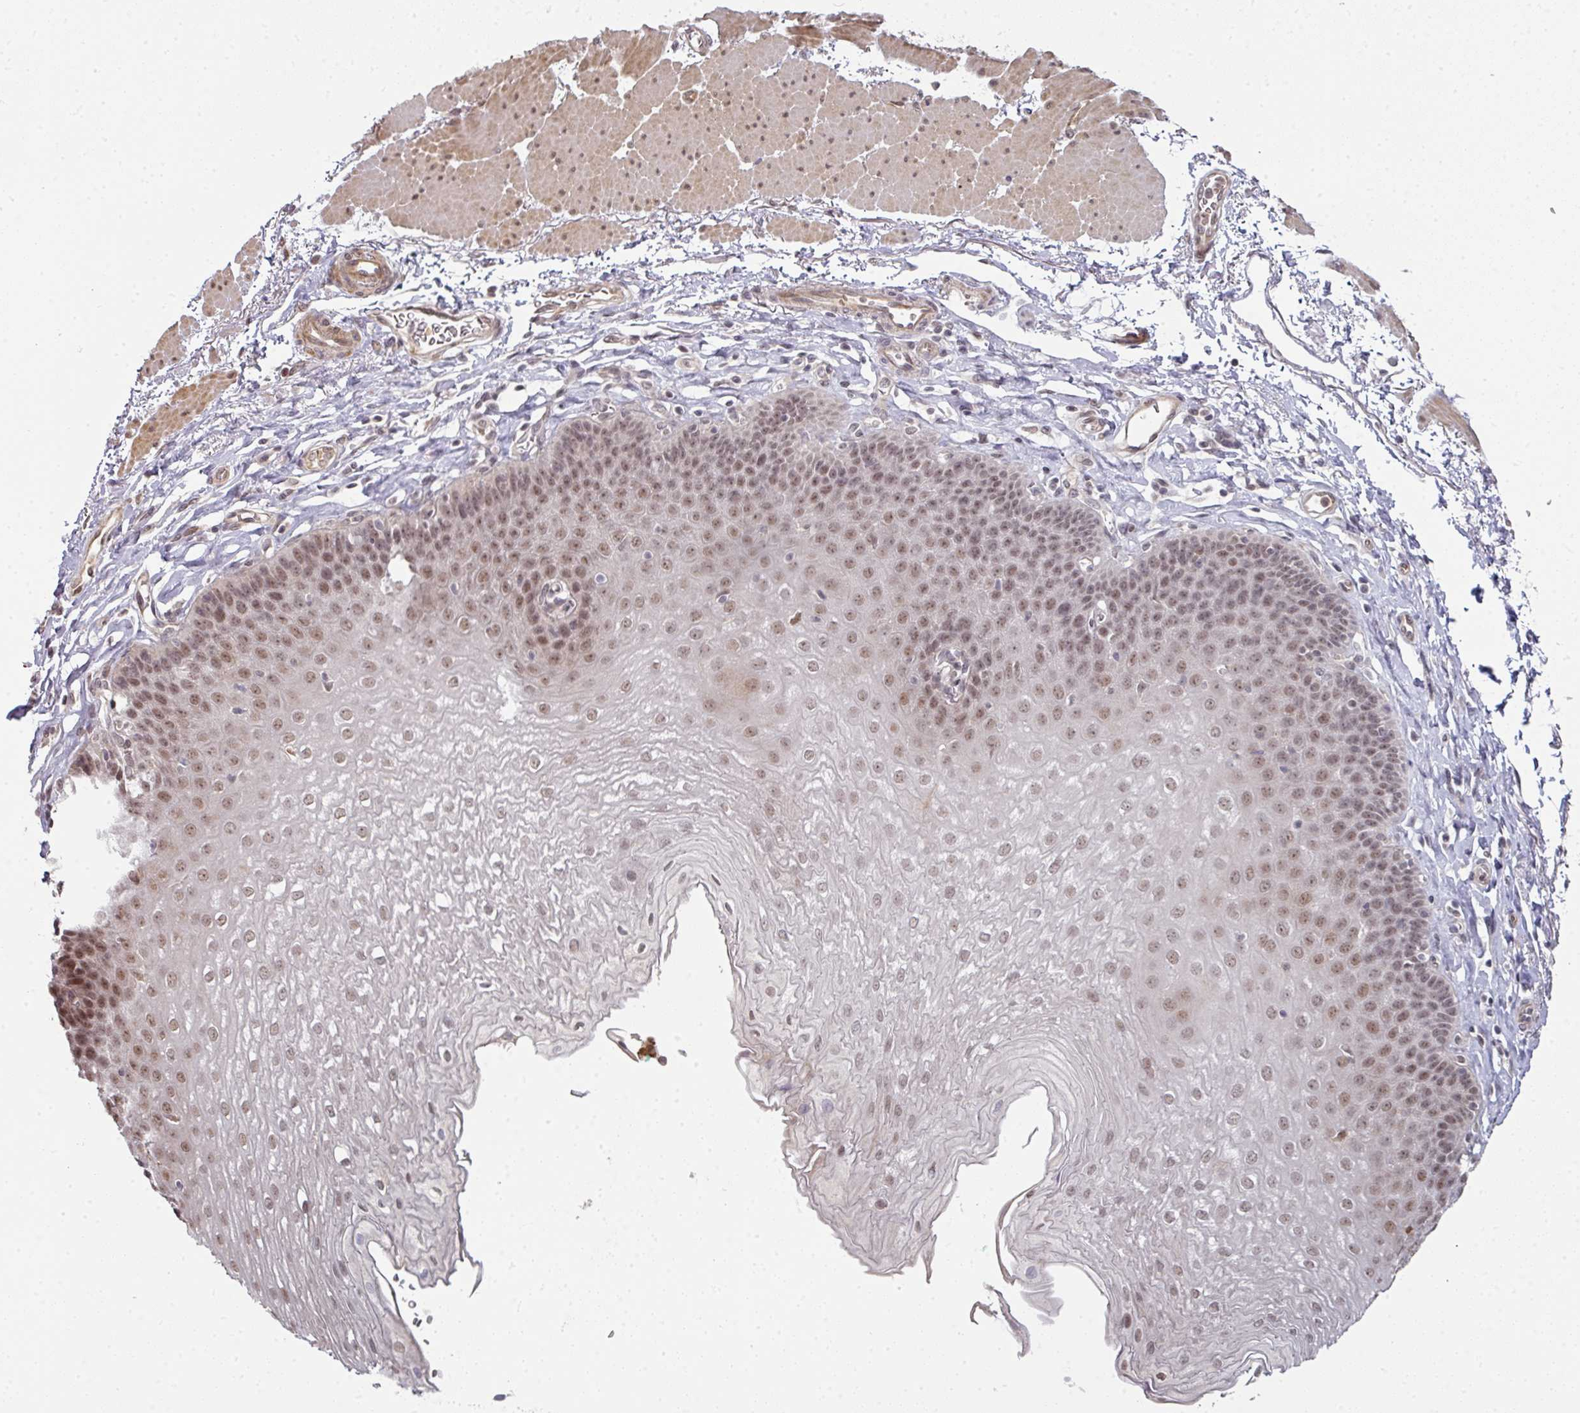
{"staining": {"intensity": "moderate", "quantity": ">75%", "location": "nuclear"}, "tissue": "esophagus", "cell_type": "Squamous epithelial cells", "image_type": "normal", "snomed": [{"axis": "morphology", "description": "Normal tissue, NOS"}, {"axis": "topography", "description": "Esophagus"}], "caption": "A photomicrograph showing moderate nuclear staining in about >75% of squamous epithelial cells in unremarkable esophagus, as visualized by brown immunohistochemical staining.", "gene": "GTF2H3", "patient": {"sex": "female", "age": 81}}